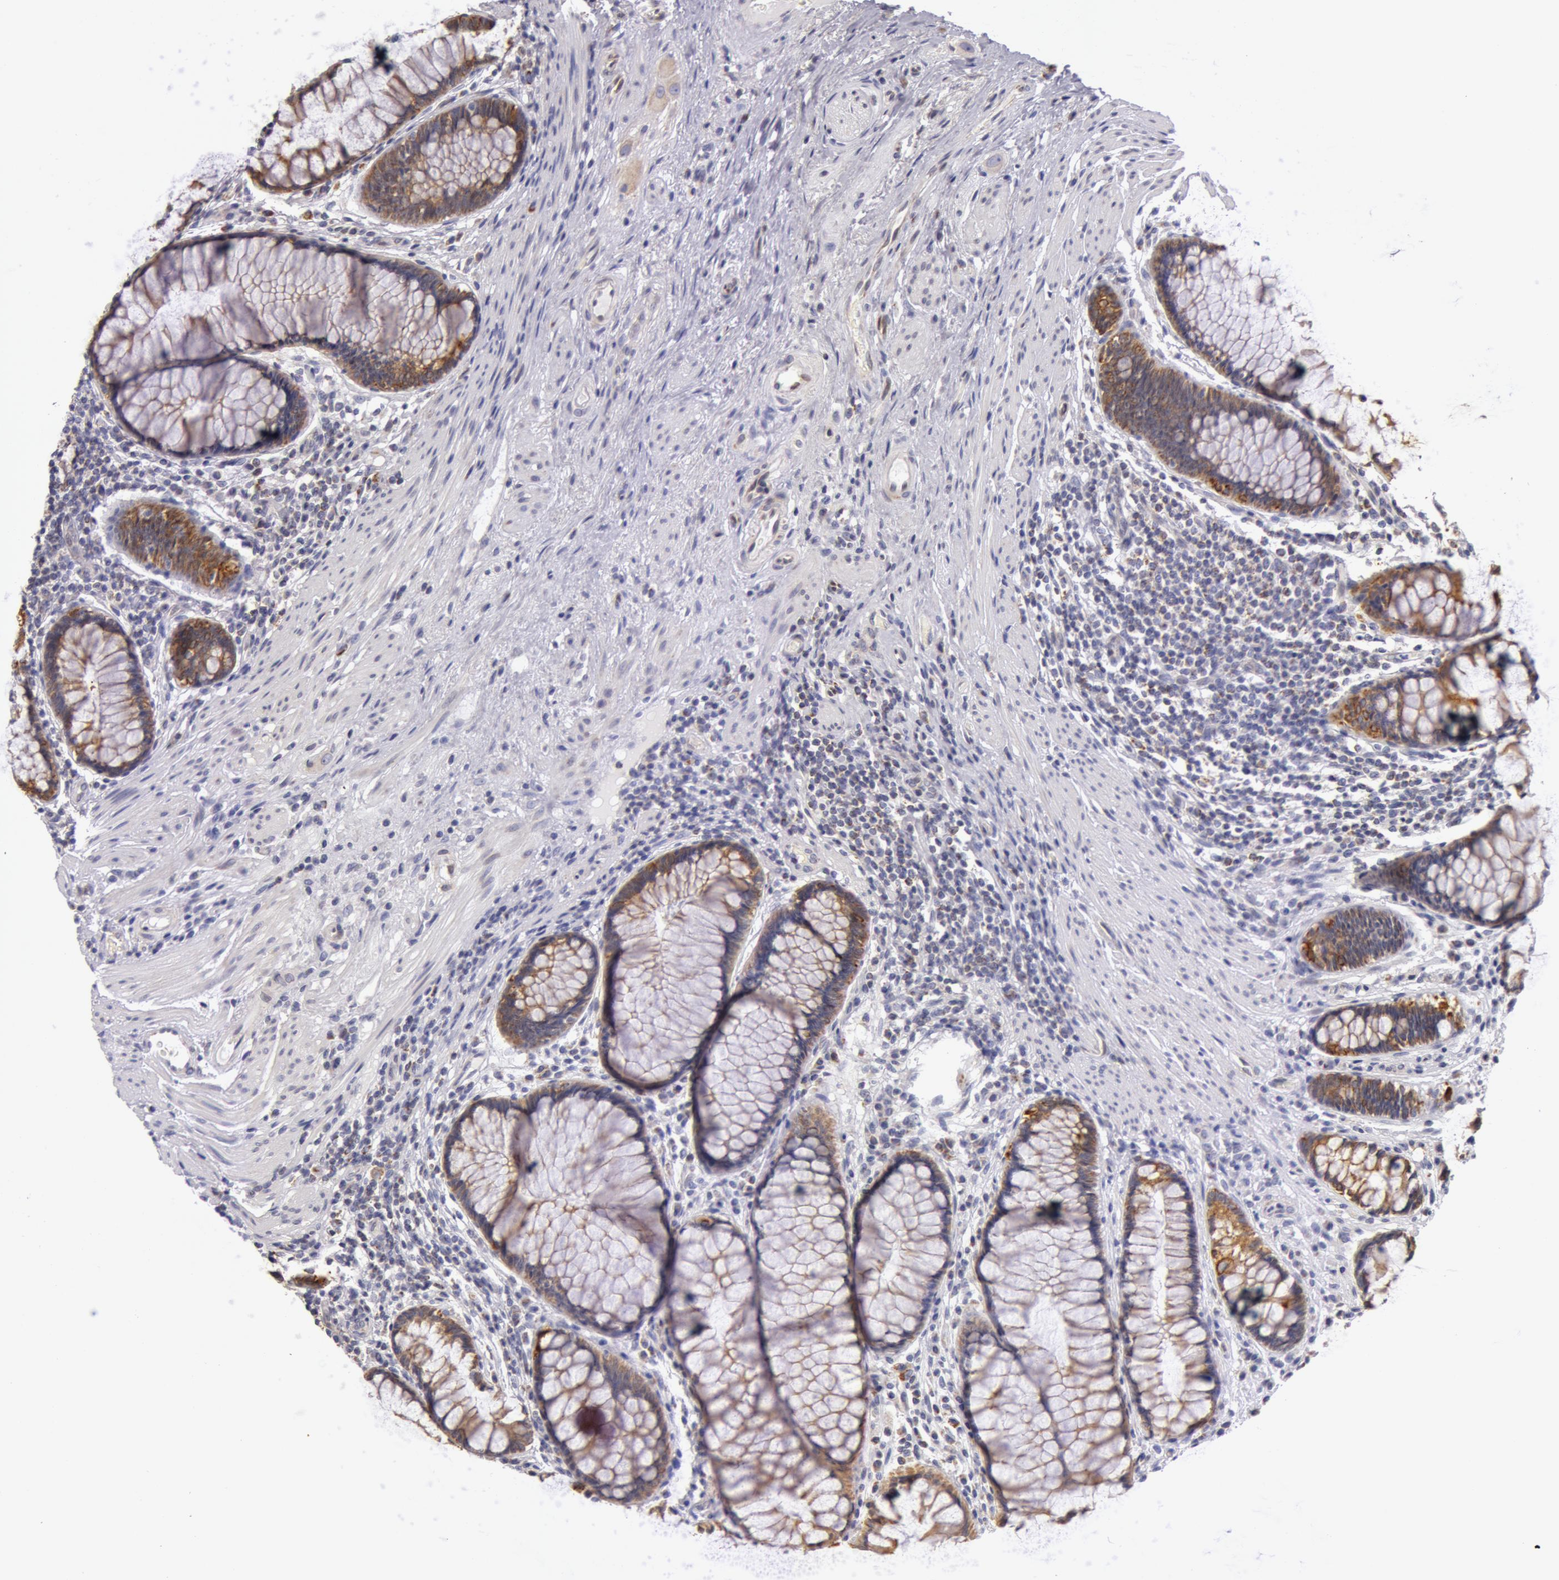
{"staining": {"intensity": "moderate", "quantity": ">75%", "location": "cytoplasmic/membranous"}, "tissue": "rectum", "cell_type": "Glandular cells", "image_type": "normal", "snomed": [{"axis": "morphology", "description": "Normal tissue, NOS"}, {"axis": "topography", "description": "Rectum"}], "caption": "A micrograph of rectum stained for a protein shows moderate cytoplasmic/membranous brown staining in glandular cells.", "gene": "KRT18", "patient": {"sex": "male", "age": 77}}